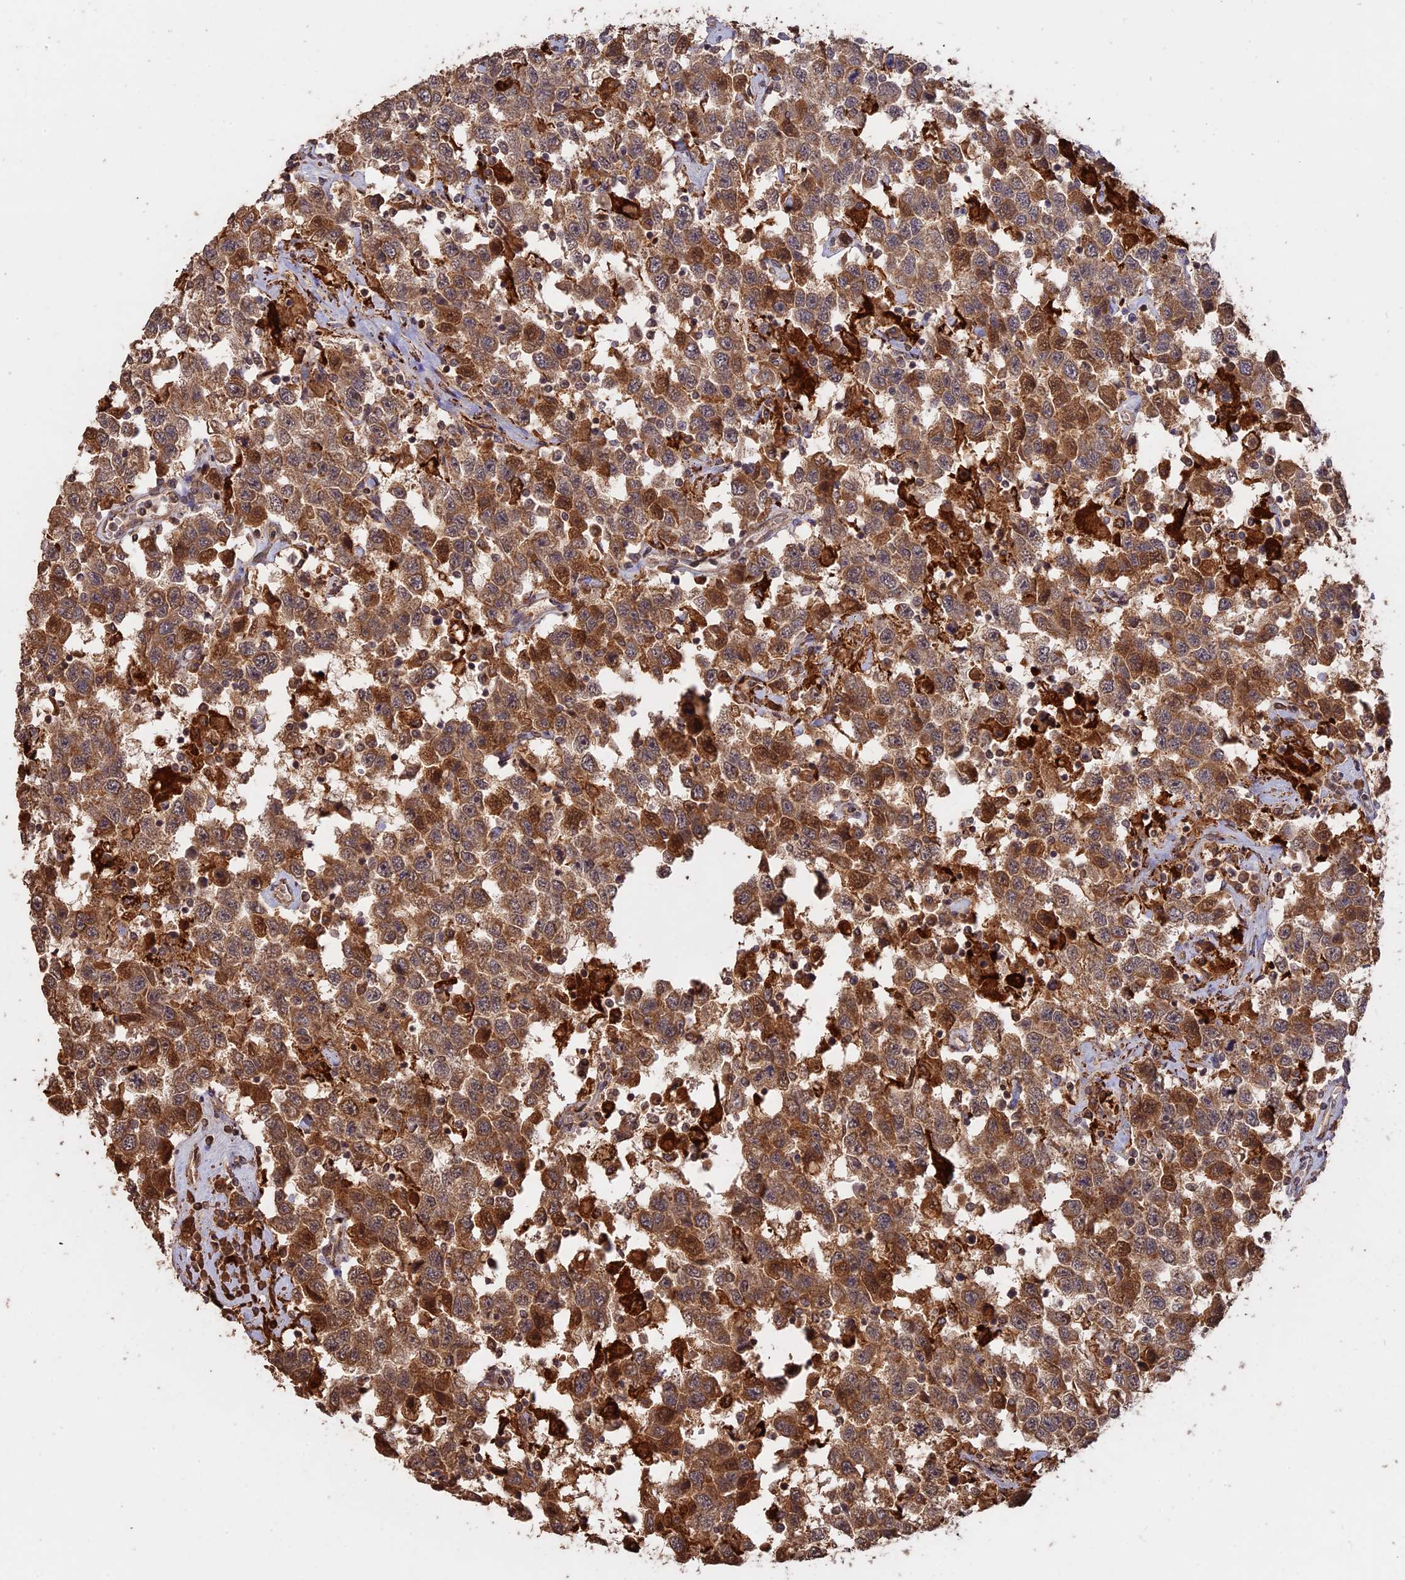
{"staining": {"intensity": "moderate", "quantity": ">75%", "location": "cytoplasmic/membranous"}, "tissue": "testis cancer", "cell_type": "Tumor cells", "image_type": "cancer", "snomed": [{"axis": "morphology", "description": "Seminoma, NOS"}, {"axis": "topography", "description": "Testis"}], "caption": "High-magnification brightfield microscopy of testis cancer (seminoma) stained with DAB (brown) and counterstained with hematoxylin (blue). tumor cells exhibit moderate cytoplasmic/membranous positivity is identified in about>75% of cells.", "gene": "FAM210B", "patient": {"sex": "male", "age": 41}}